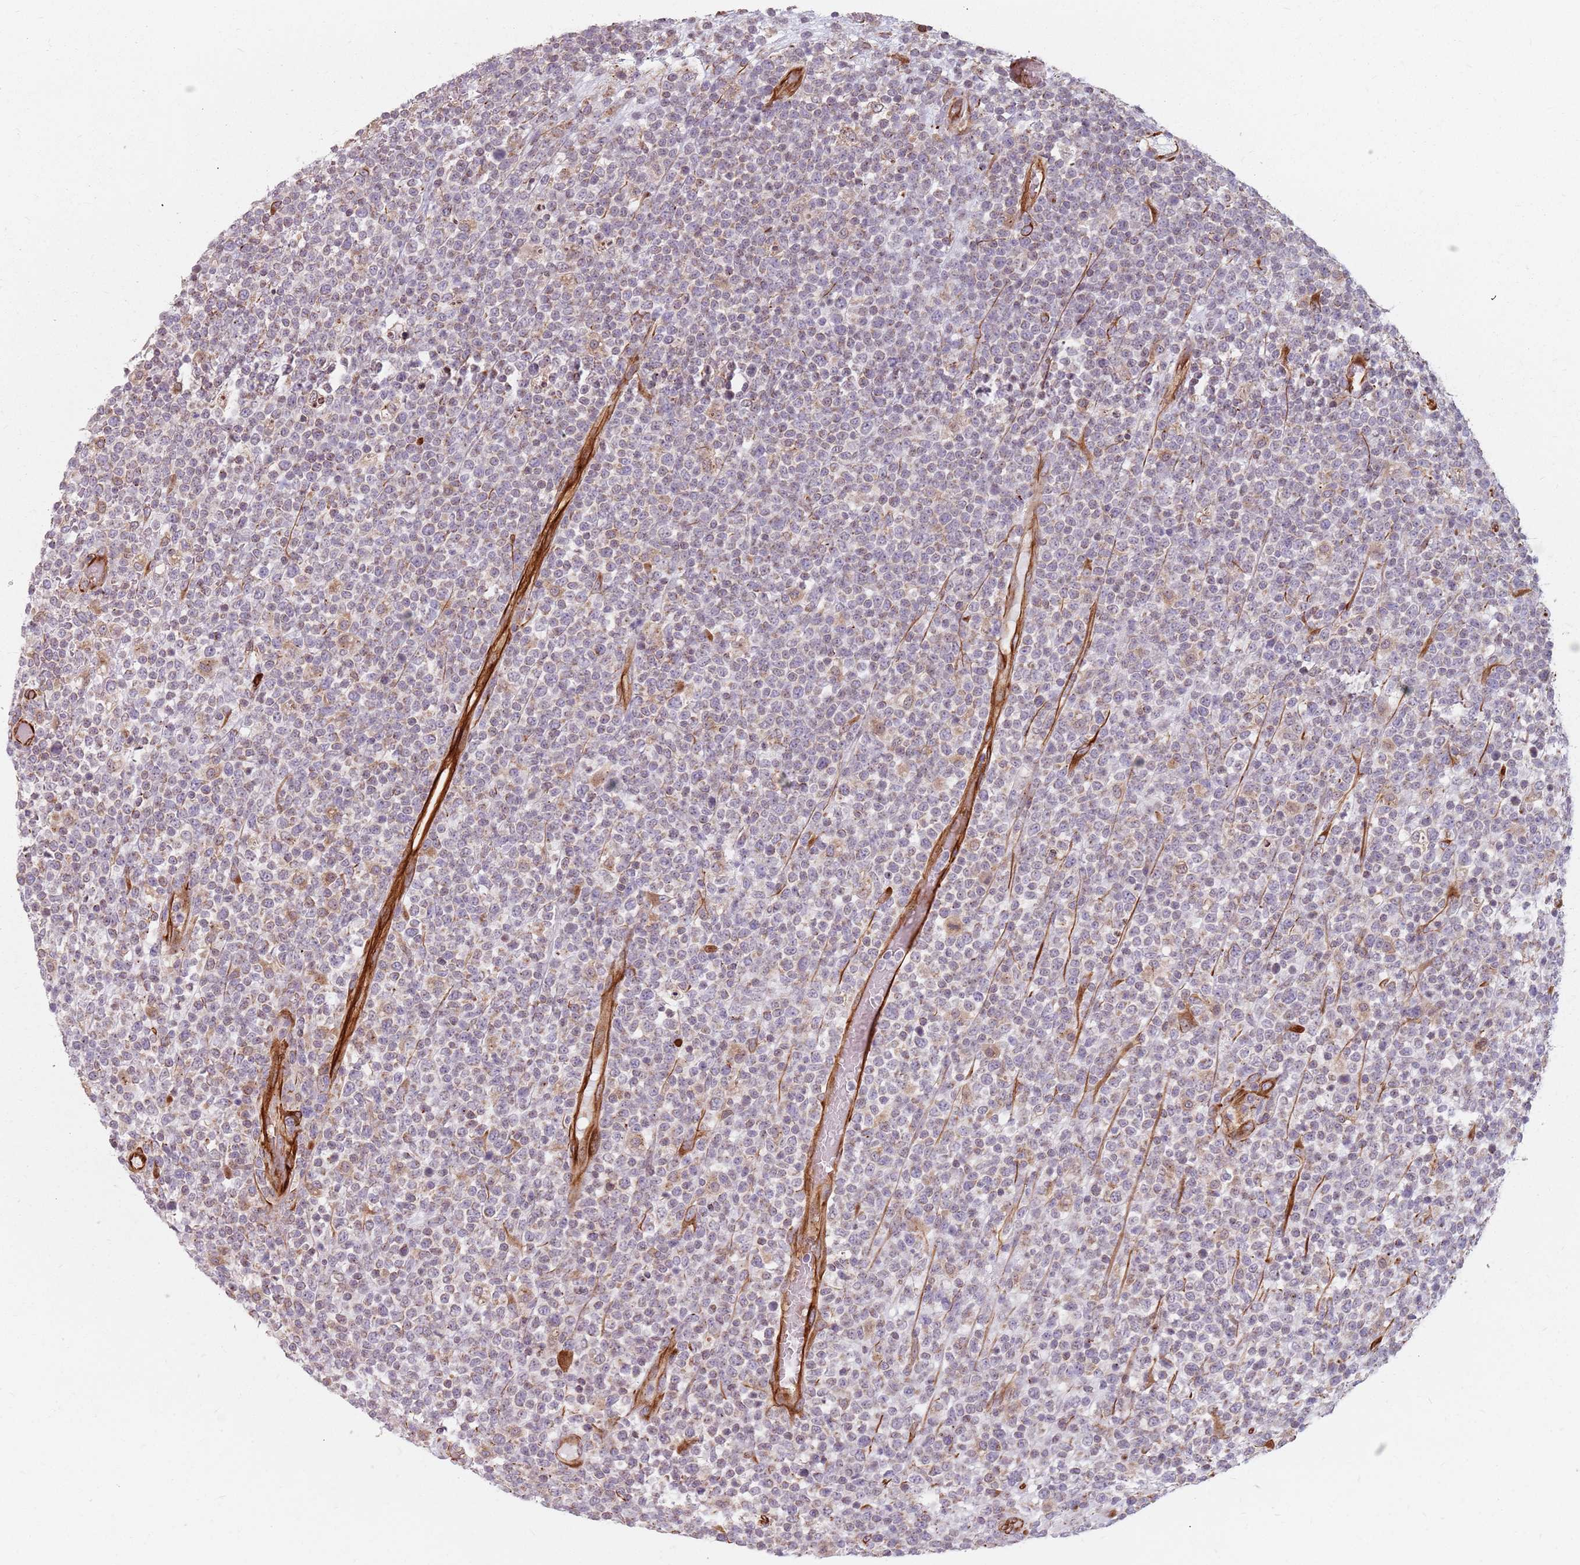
{"staining": {"intensity": "weak", "quantity": "25%-75%", "location": "cytoplasmic/membranous"}, "tissue": "lymphoma", "cell_type": "Tumor cells", "image_type": "cancer", "snomed": [{"axis": "morphology", "description": "Malignant lymphoma, non-Hodgkin's type, High grade"}, {"axis": "topography", "description": "Colon"}], "caption": "Brown immunohistochemical staining in human high-grade malignant lymphoma, non-Hodgkin's type displays weak cytoplasmic/membranous positivity in approximately 25%-75% of tumor cells.", "gene": "GAS2L3", "patient": {"sex": "female", "age": 53}}